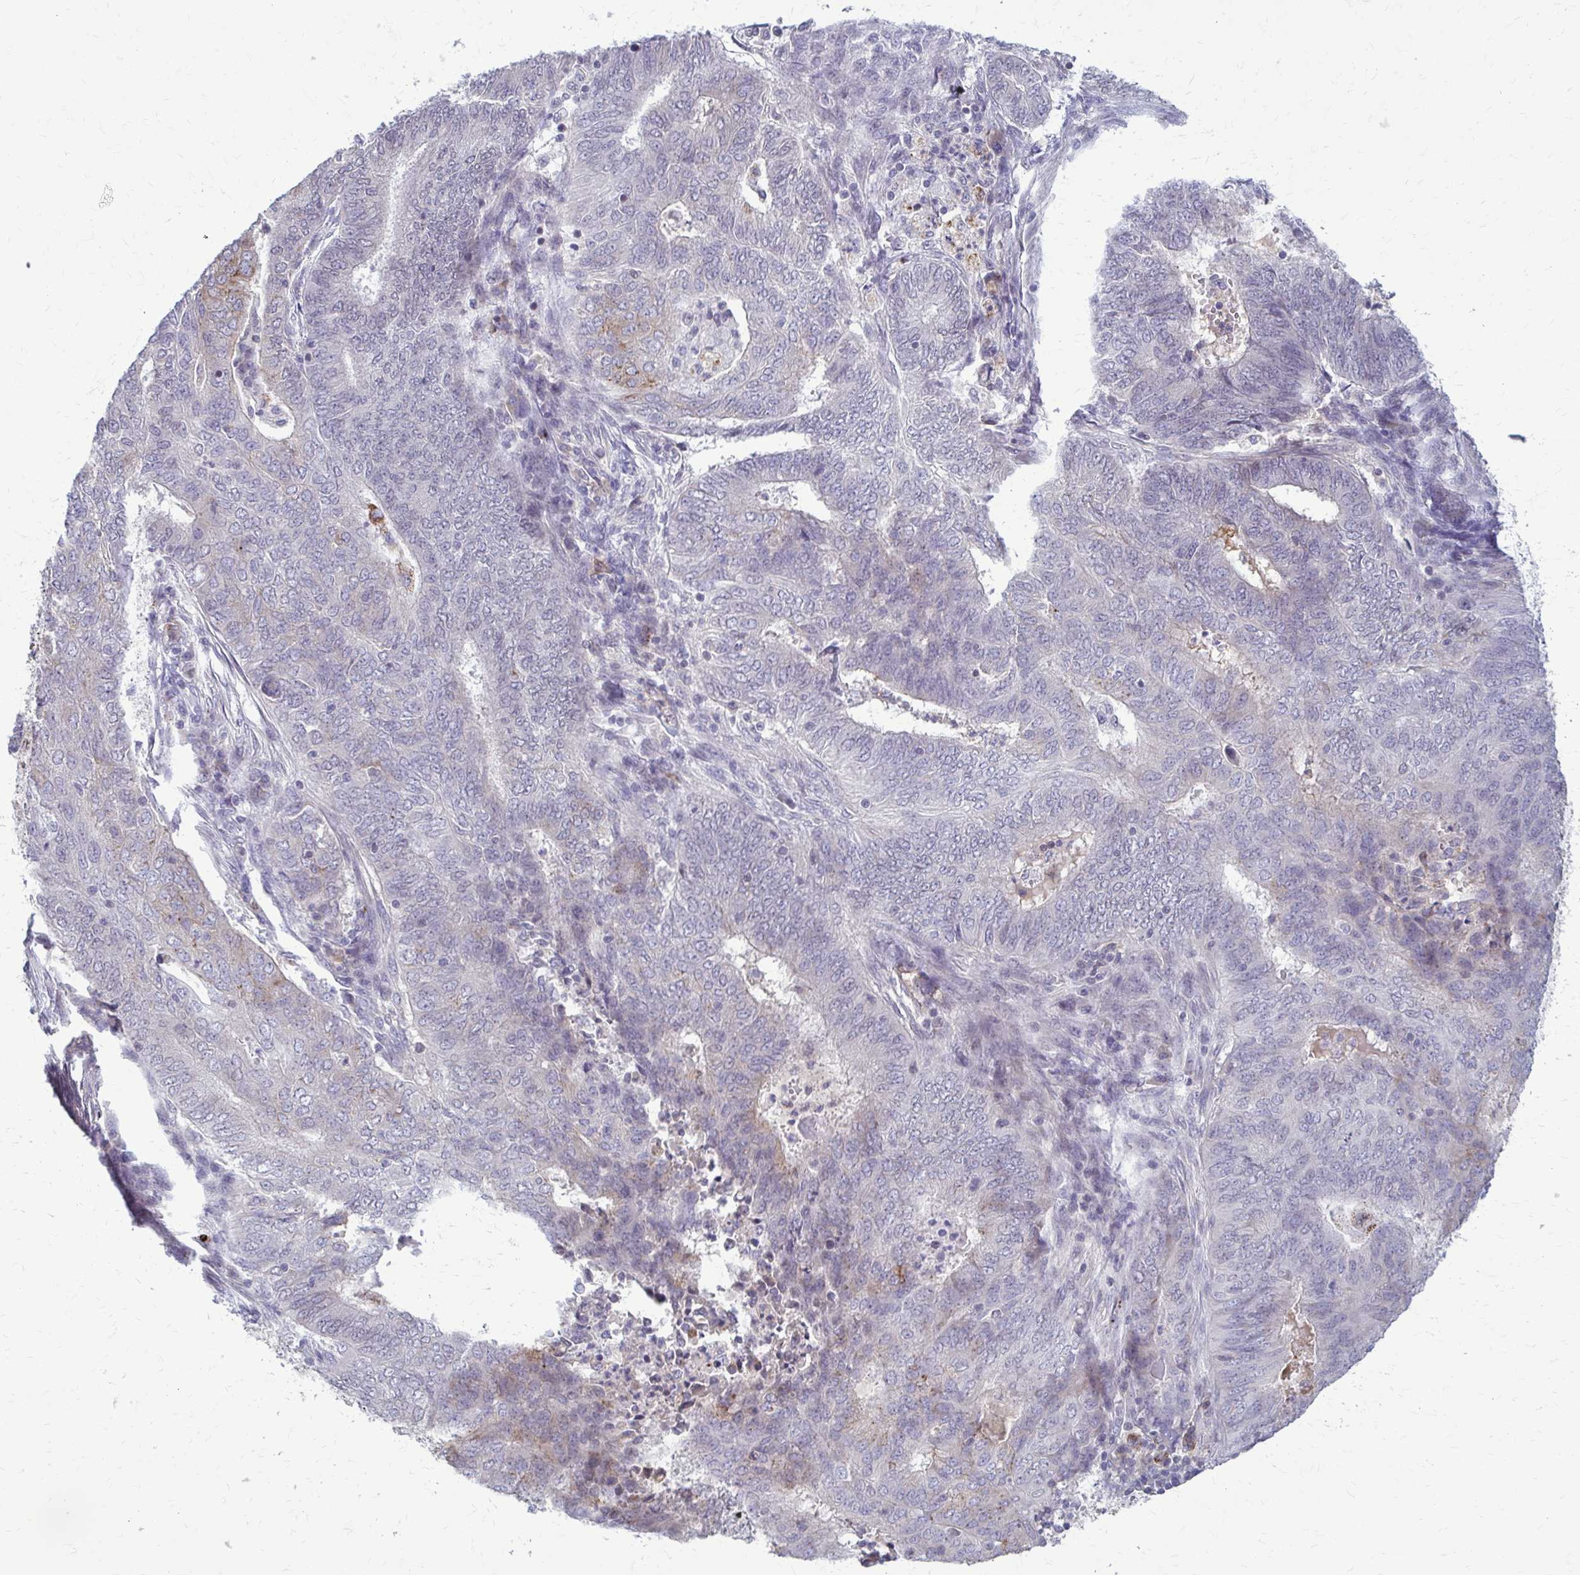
{"staining": {"intensity": "negative", "quantity": "none", "location": "none"}, "tissue": "endometrial cancer", "cell_type": "Tumor cells", "image_type": "cancer", "snomed": [{"axis": "morphology", "description": "Adenocarcinoma, NOS"}, {"axis": "topography", "description": "Endometrium"}], "caption": "Micrograph shows no significant protein positivity in tumor cells of endometrial adenocarcinoma.", "gene": "MCRIP2", "patient": {"sex": "female", "age": 62}}